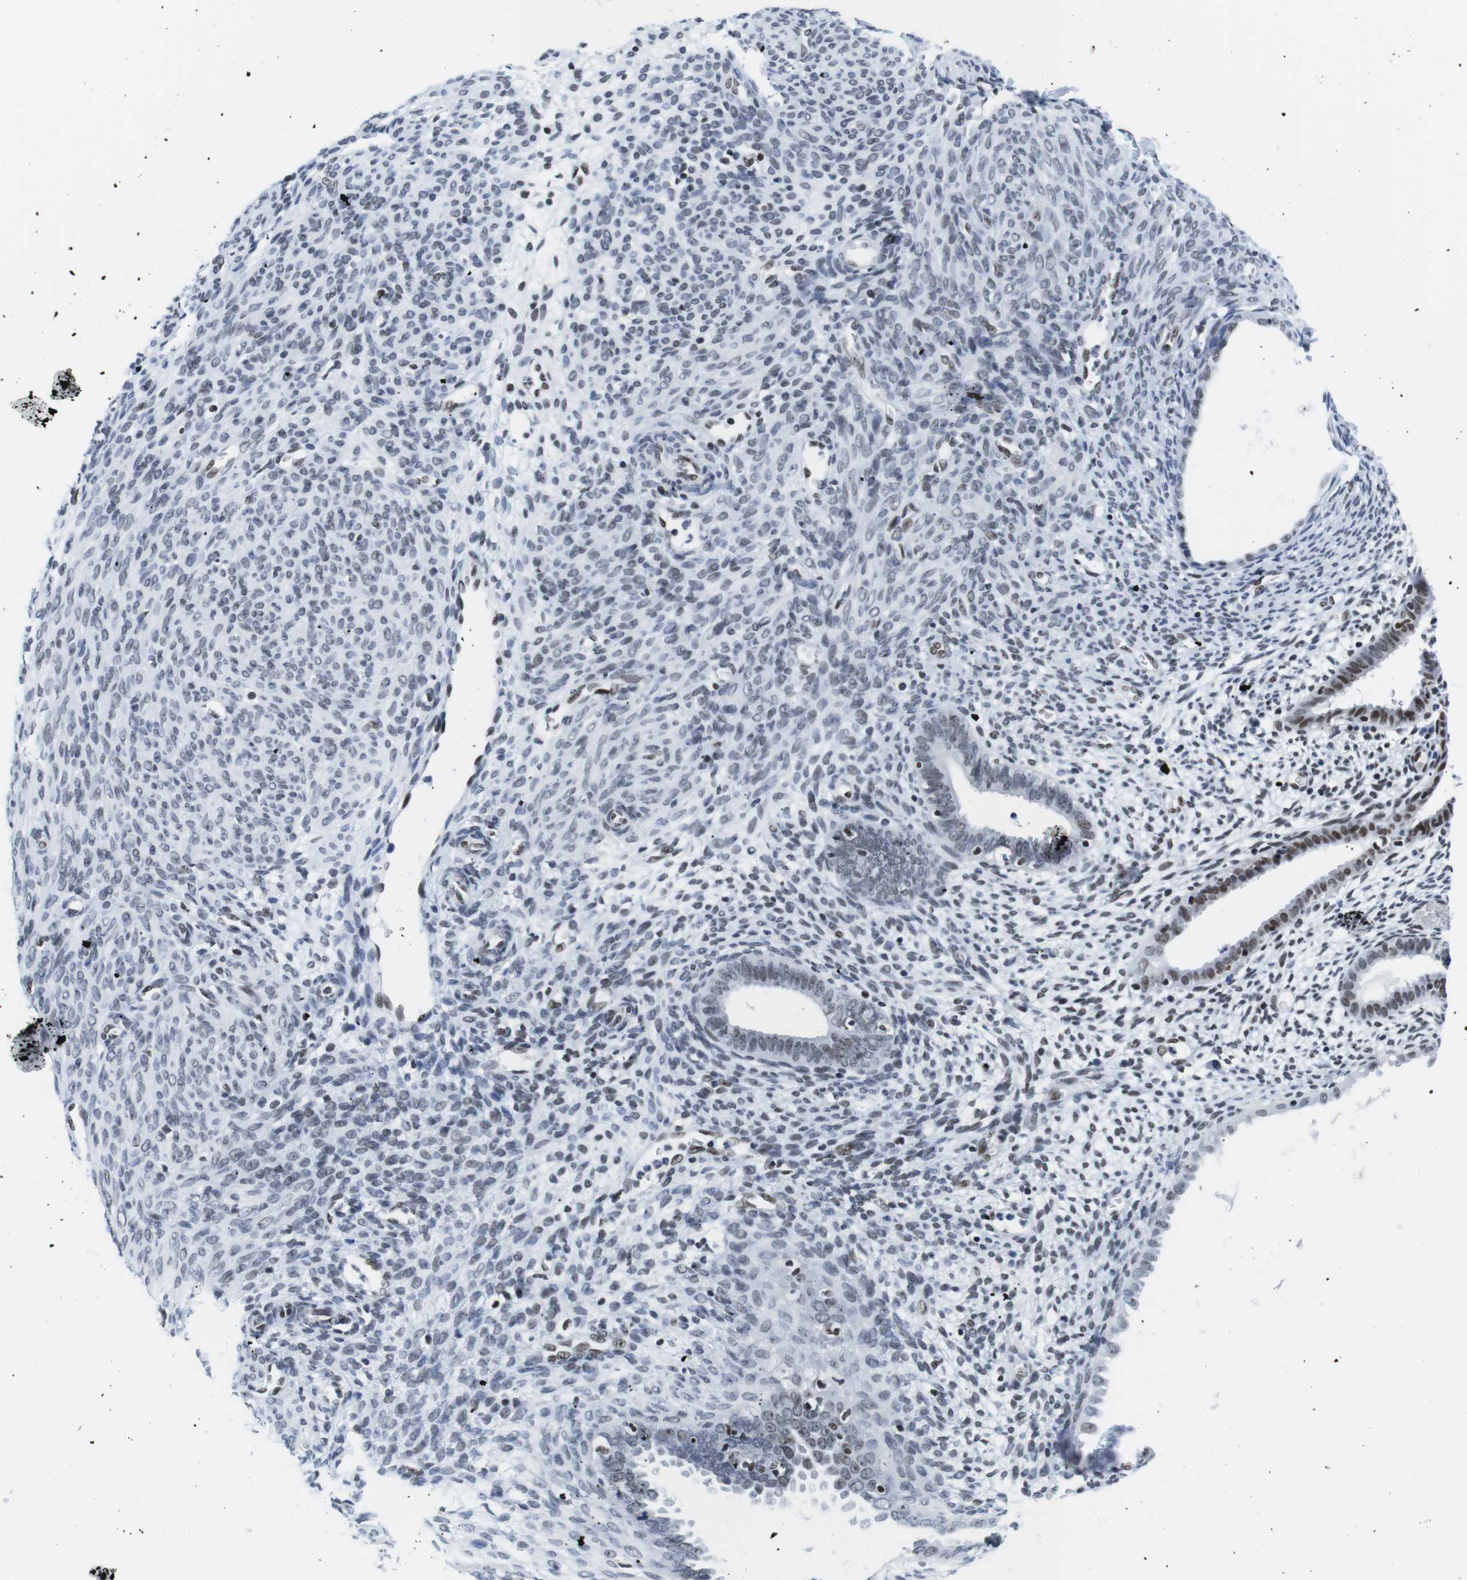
{"staining": {"intensity": "weak", "quantity": "<25%", "location": "nuclear"}, "tissue": "endometrium", "cell_type": "Cells in endometrial stroma", "image_type": "normal", "snomed": [{"axis": "morphology", "description": "Normal tissue, NOS"}, {"axis": "morphology", "description": "Atrophy, NOS"}, {"axis": "topography", "description": "Uterus"}, {"axis": "topography", "description": "Endometrium"}], "caption": "Immunohistochemistry image of benign endometrium: endometrium stained with DAB displays no significant protein staining in cells in endometrial stroma. The staining is performed using DAB brown chromogen with nuclei counter-stained in using hematoxylin.", "gene": "IFI16", "patient": {"sex": "female", "age": 68}}